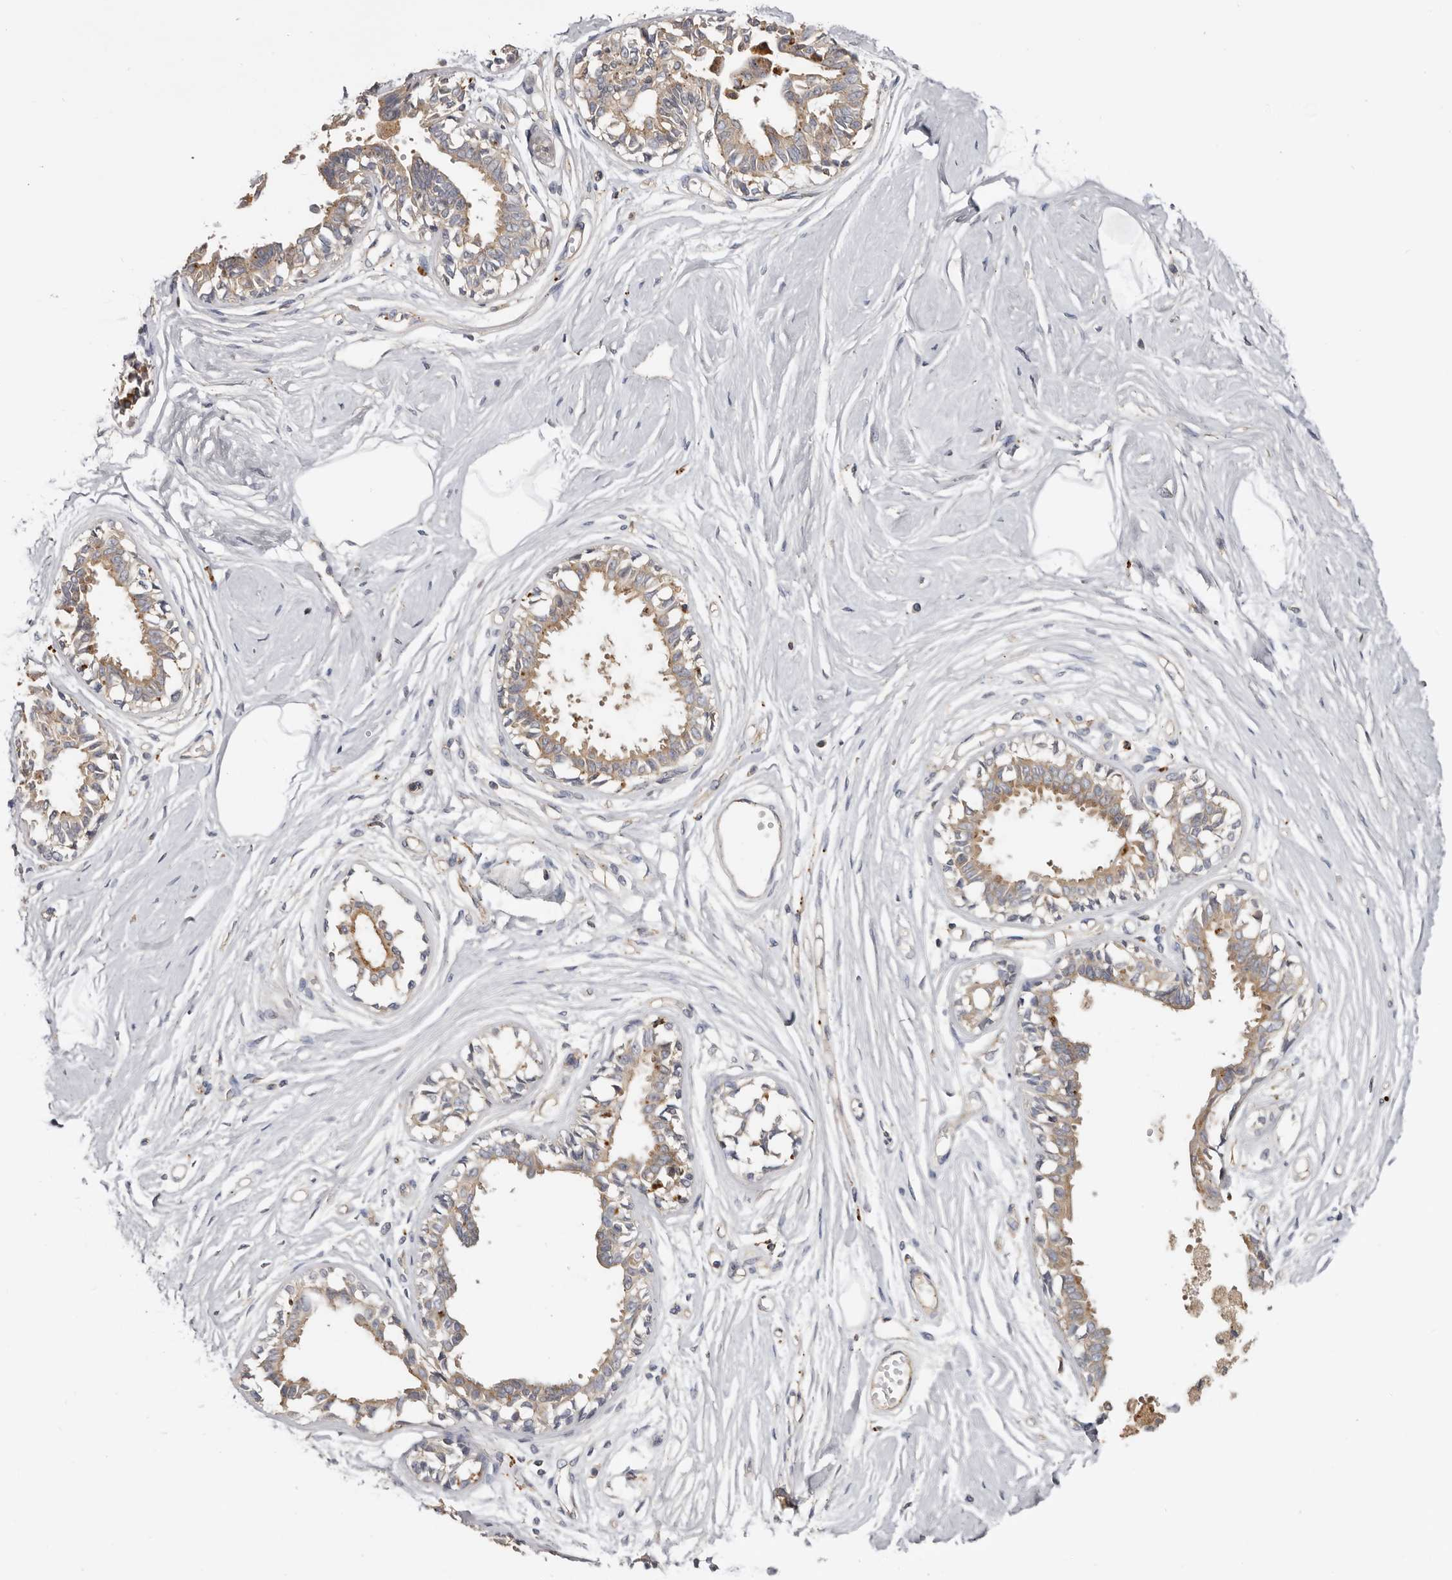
{"staining": {"intensity": "negative", "quantity": "none", "location": "none"}, "tissue": "breast", "cell_type": "Adipocytes", "image_type": "normal", "snomed": [{"axis": "morphology", "description": "Normal tissue, NOS"}, {"axis": "topography", "description": "Breast"}], "caption": "Breast was stained to show a protein in brown. There is no significant positivity in adipocytes. (Immunohistochemistry (ihc), brightfield microscopy, high magnification).", "gene": "INKA2", "patient": {"sex": "female", "age": 45}}